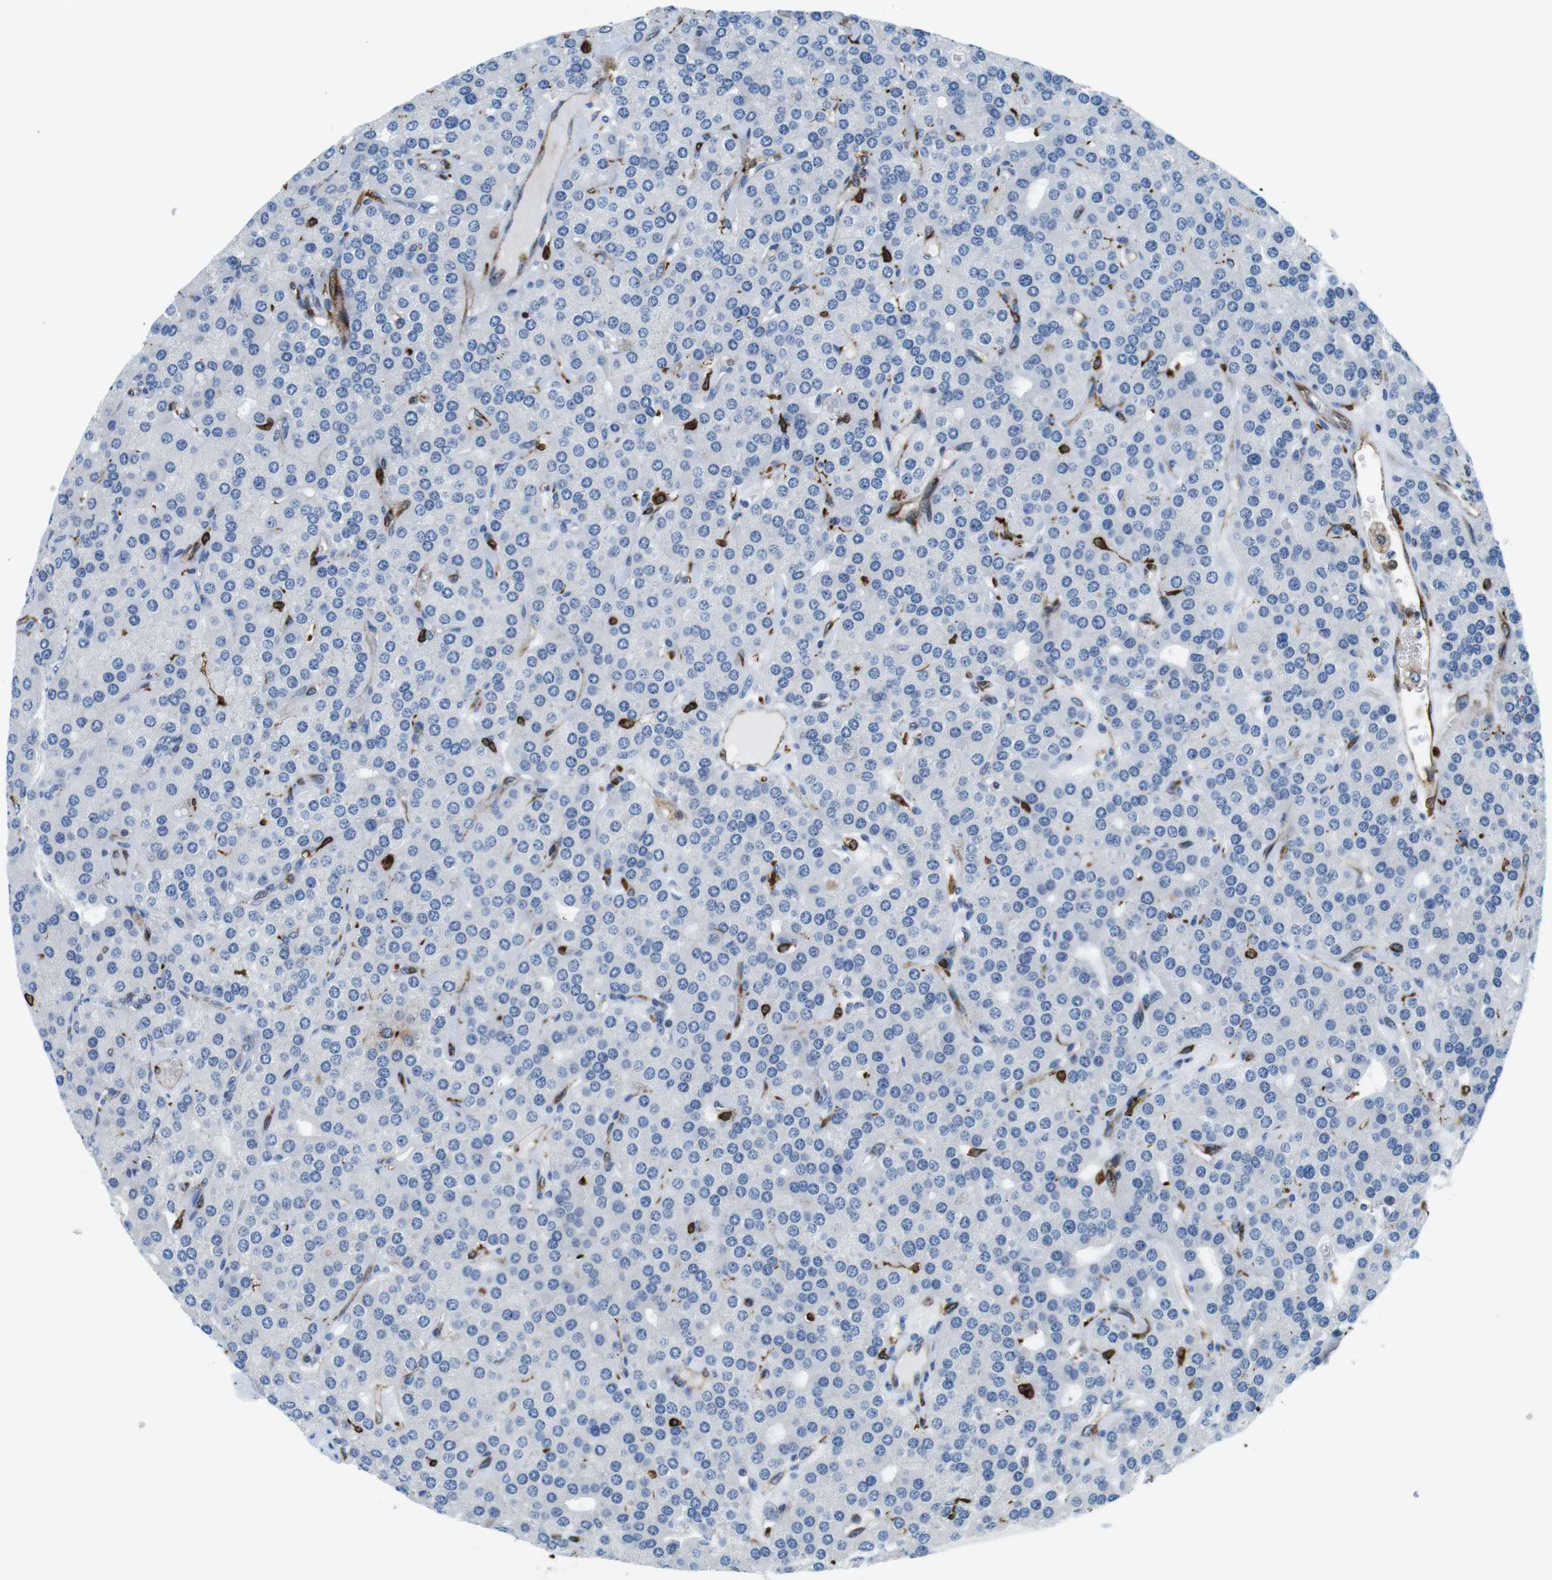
{"staining": {"intensity": "negative", "quantity": "none", "location": "none"}, "tissue": "parathyroid gland", "cell_type": "Glandular cells", "image_type": "normal", "snomed": [{"axis": "morphology", "description": "Normal tissue, NOS"}, {"axis": "morphology", "description": "Adenoma, NOS"}, {"axis": "topography", "description": "Parathyroid gland"}], "caption": "Immunohistochemical staining of normal human parathyroid gland displays no significant staining in glandular cells. Nuclei are stained in blue.", "gene": "CIITA", "patient": {"sex": "female", "age": 86}}